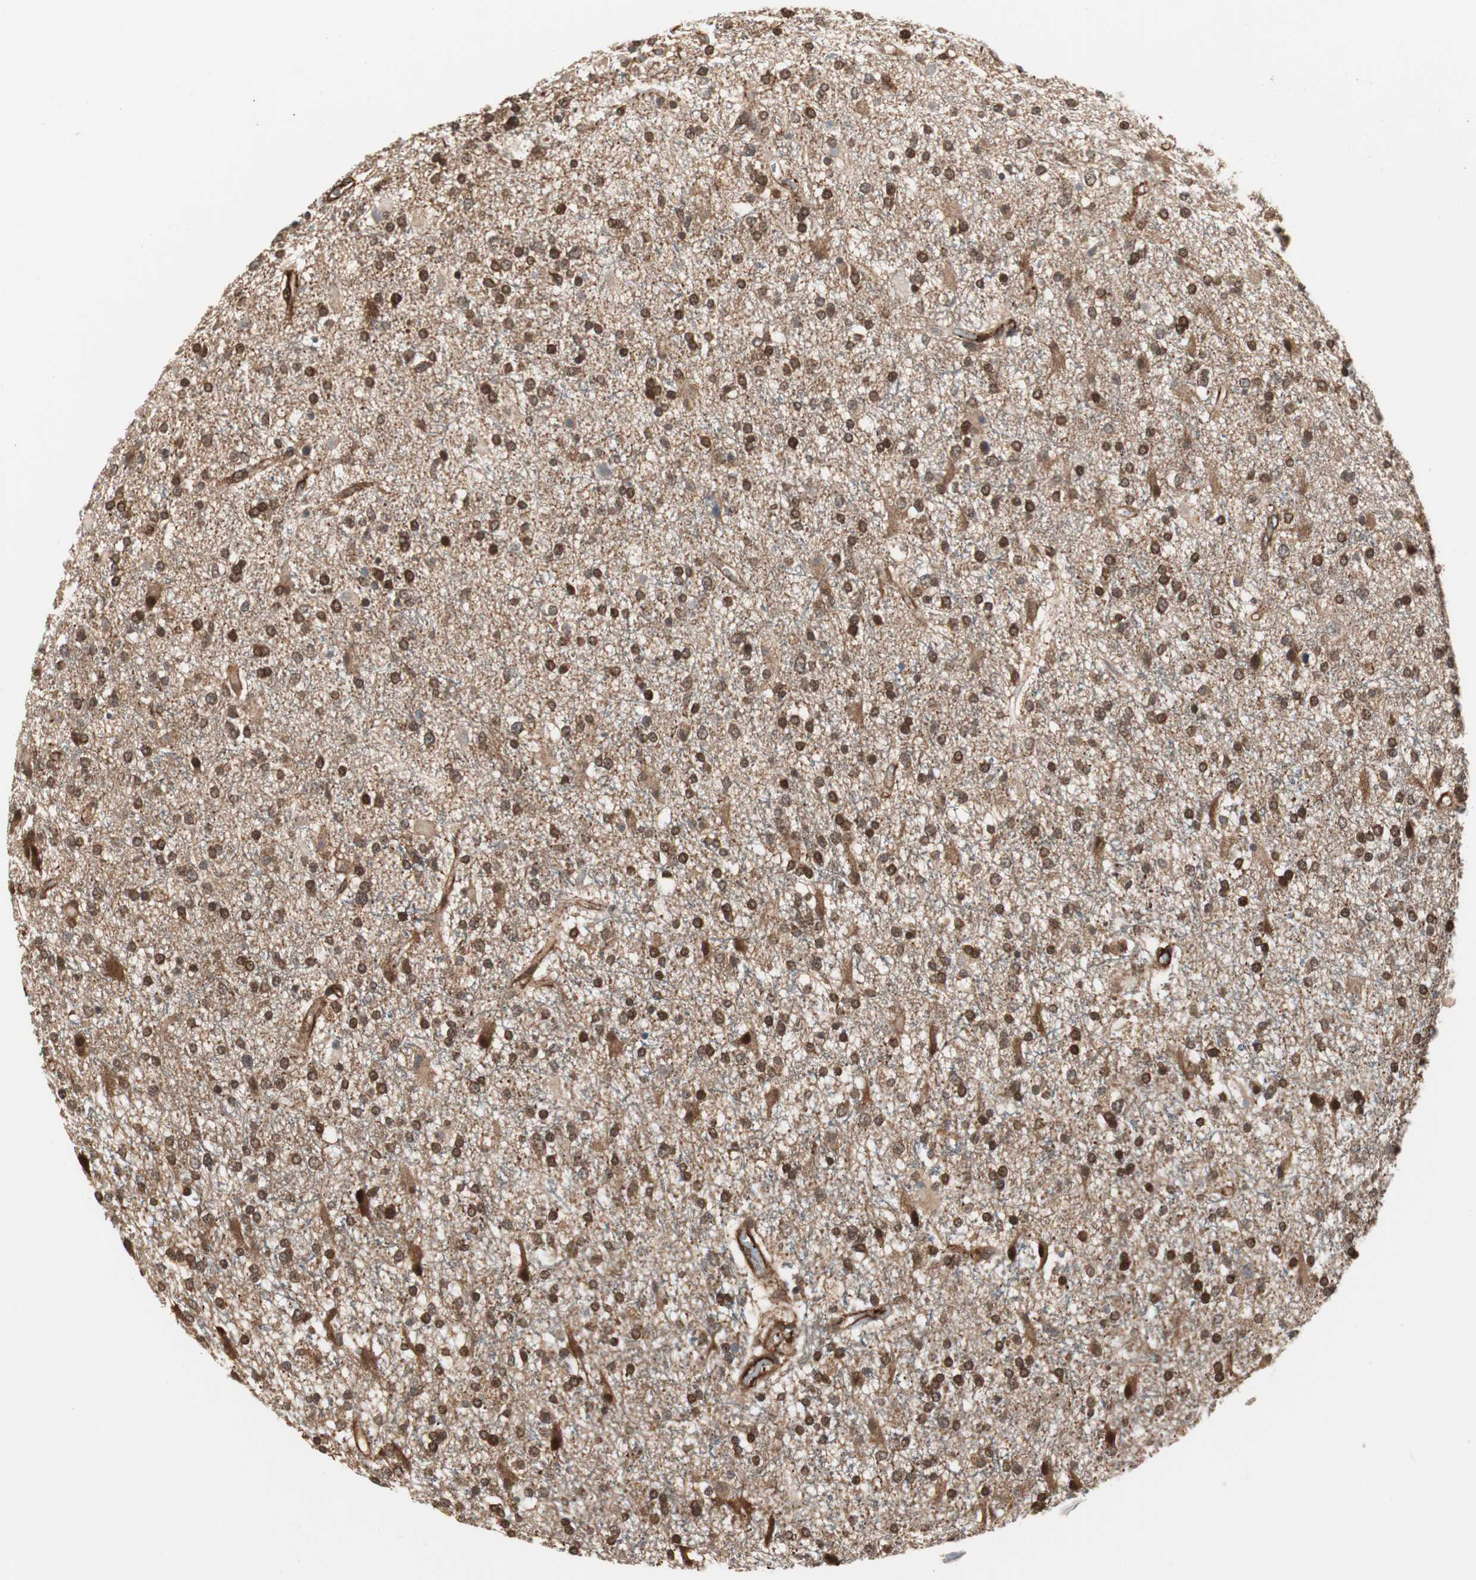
{"staining": {"intensity": "moderate", "quantity": ">75%", "location": "cytoplasmic/membranous"}, "tissue": "glioma", "cell_type": "Tumor cells", "image_type": "cancer", "snomed": [{"axis": "morphology", "description": "Glioma, malignant, High grade"}, {"axis": "topography", "description": "Brain"}], "caption": "This is an image of immunohistochemistry (IHC) staining of malignant glioma (high-grade), which shows moderate staining in the cytoplasmic/membranous of tumor cells.", "gene": "PTPN11", "patient": {"sex": "male", "age": 33}}